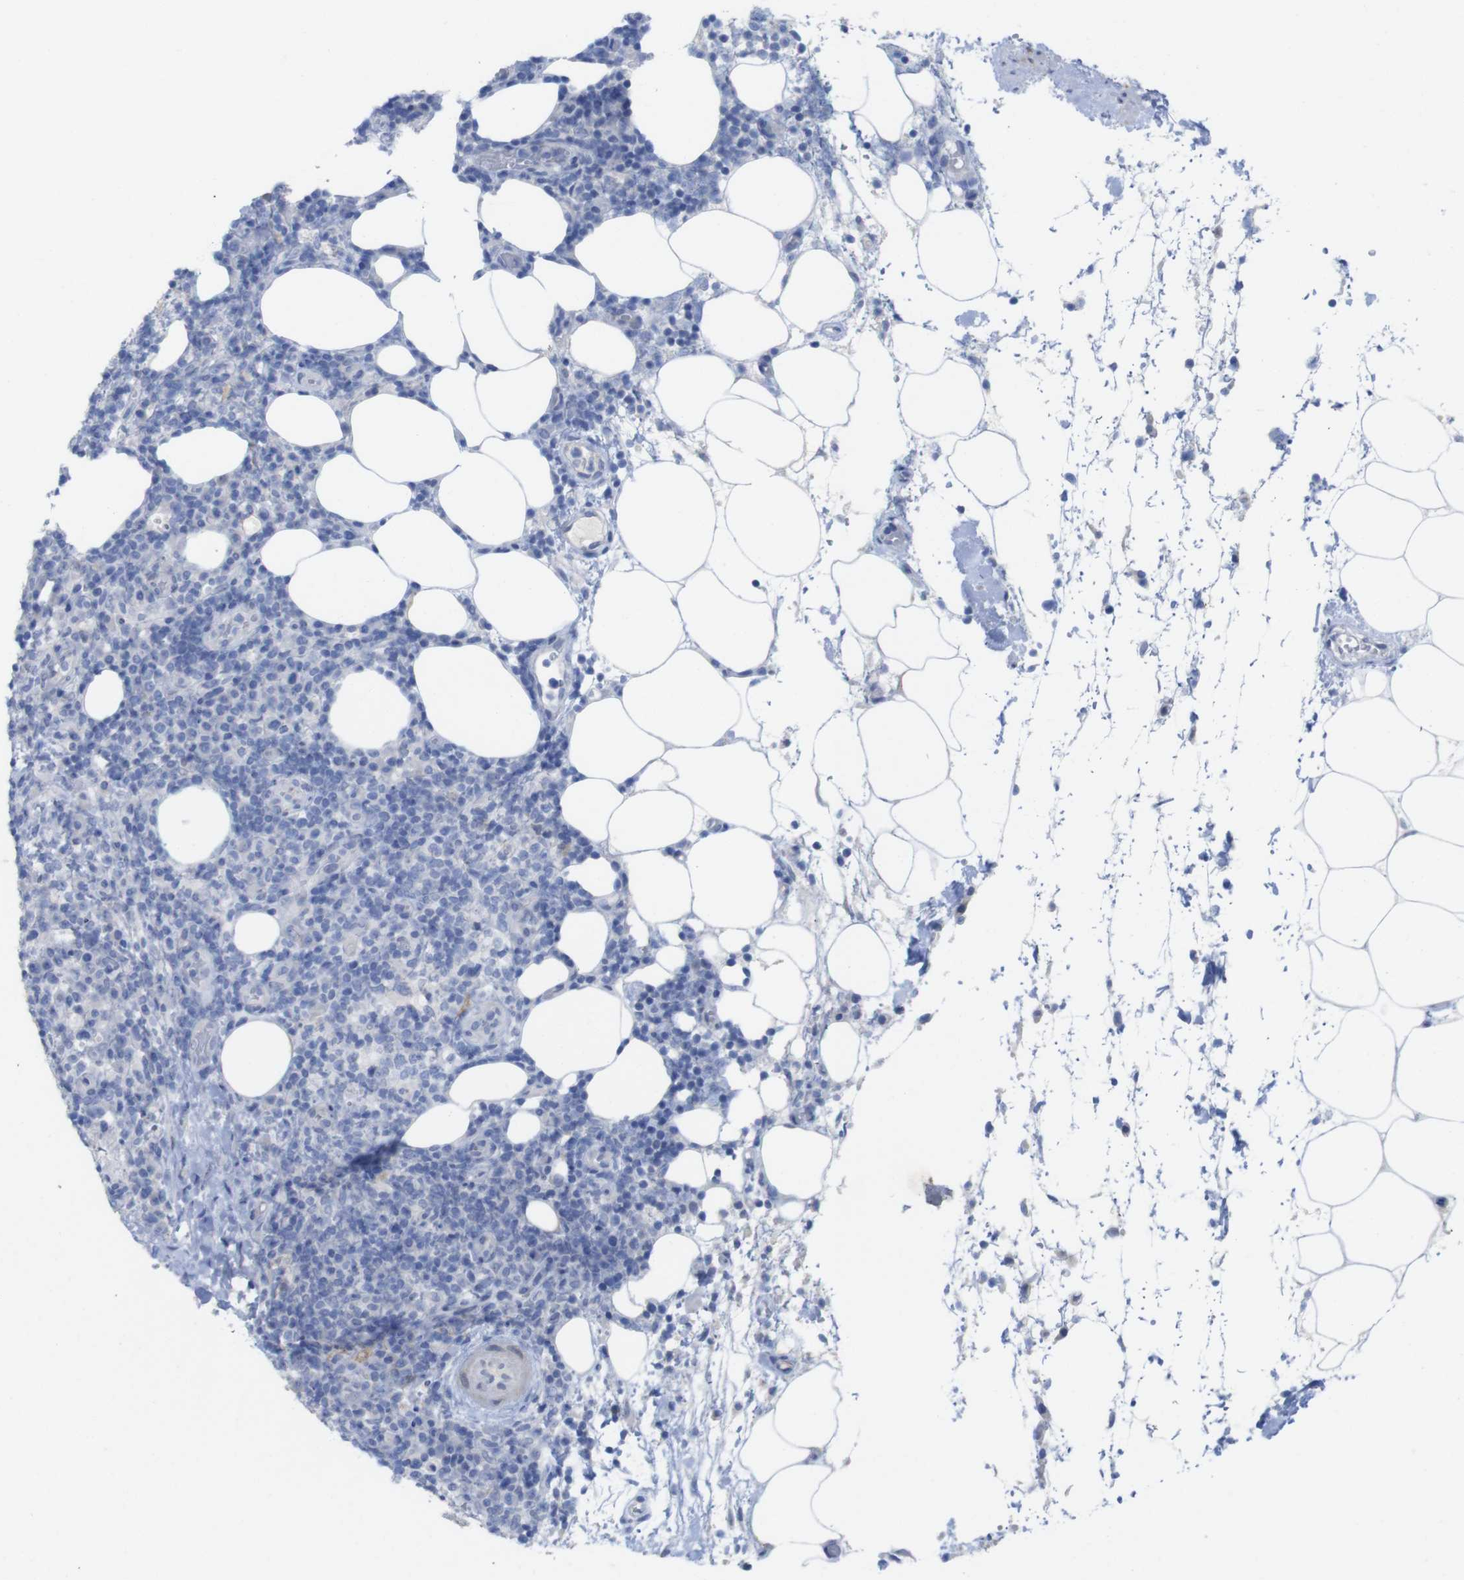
{"staining": {"intensity": "negative", "quantity": "none", "location": "none"}, "tissue": "lymphoma", "cell_type": "Tumor cells", "image_type": "cancer", "snomed": [{"axis": "morphology", "description": "Malignant lymphoma, non-Hodgkin's type, High grade"}, {"axis": "topography", "description": "Lymph node"}], "caption": "DAB (3,3'-diaminobenzidine) immunohistochemical staining of human high-grade malignant lymphoma, non-Hodgkin's type exhibits no significant staining in tumor cells.", "gene": "PNMA1", "patient": {"sex": "female", "age": 76}}